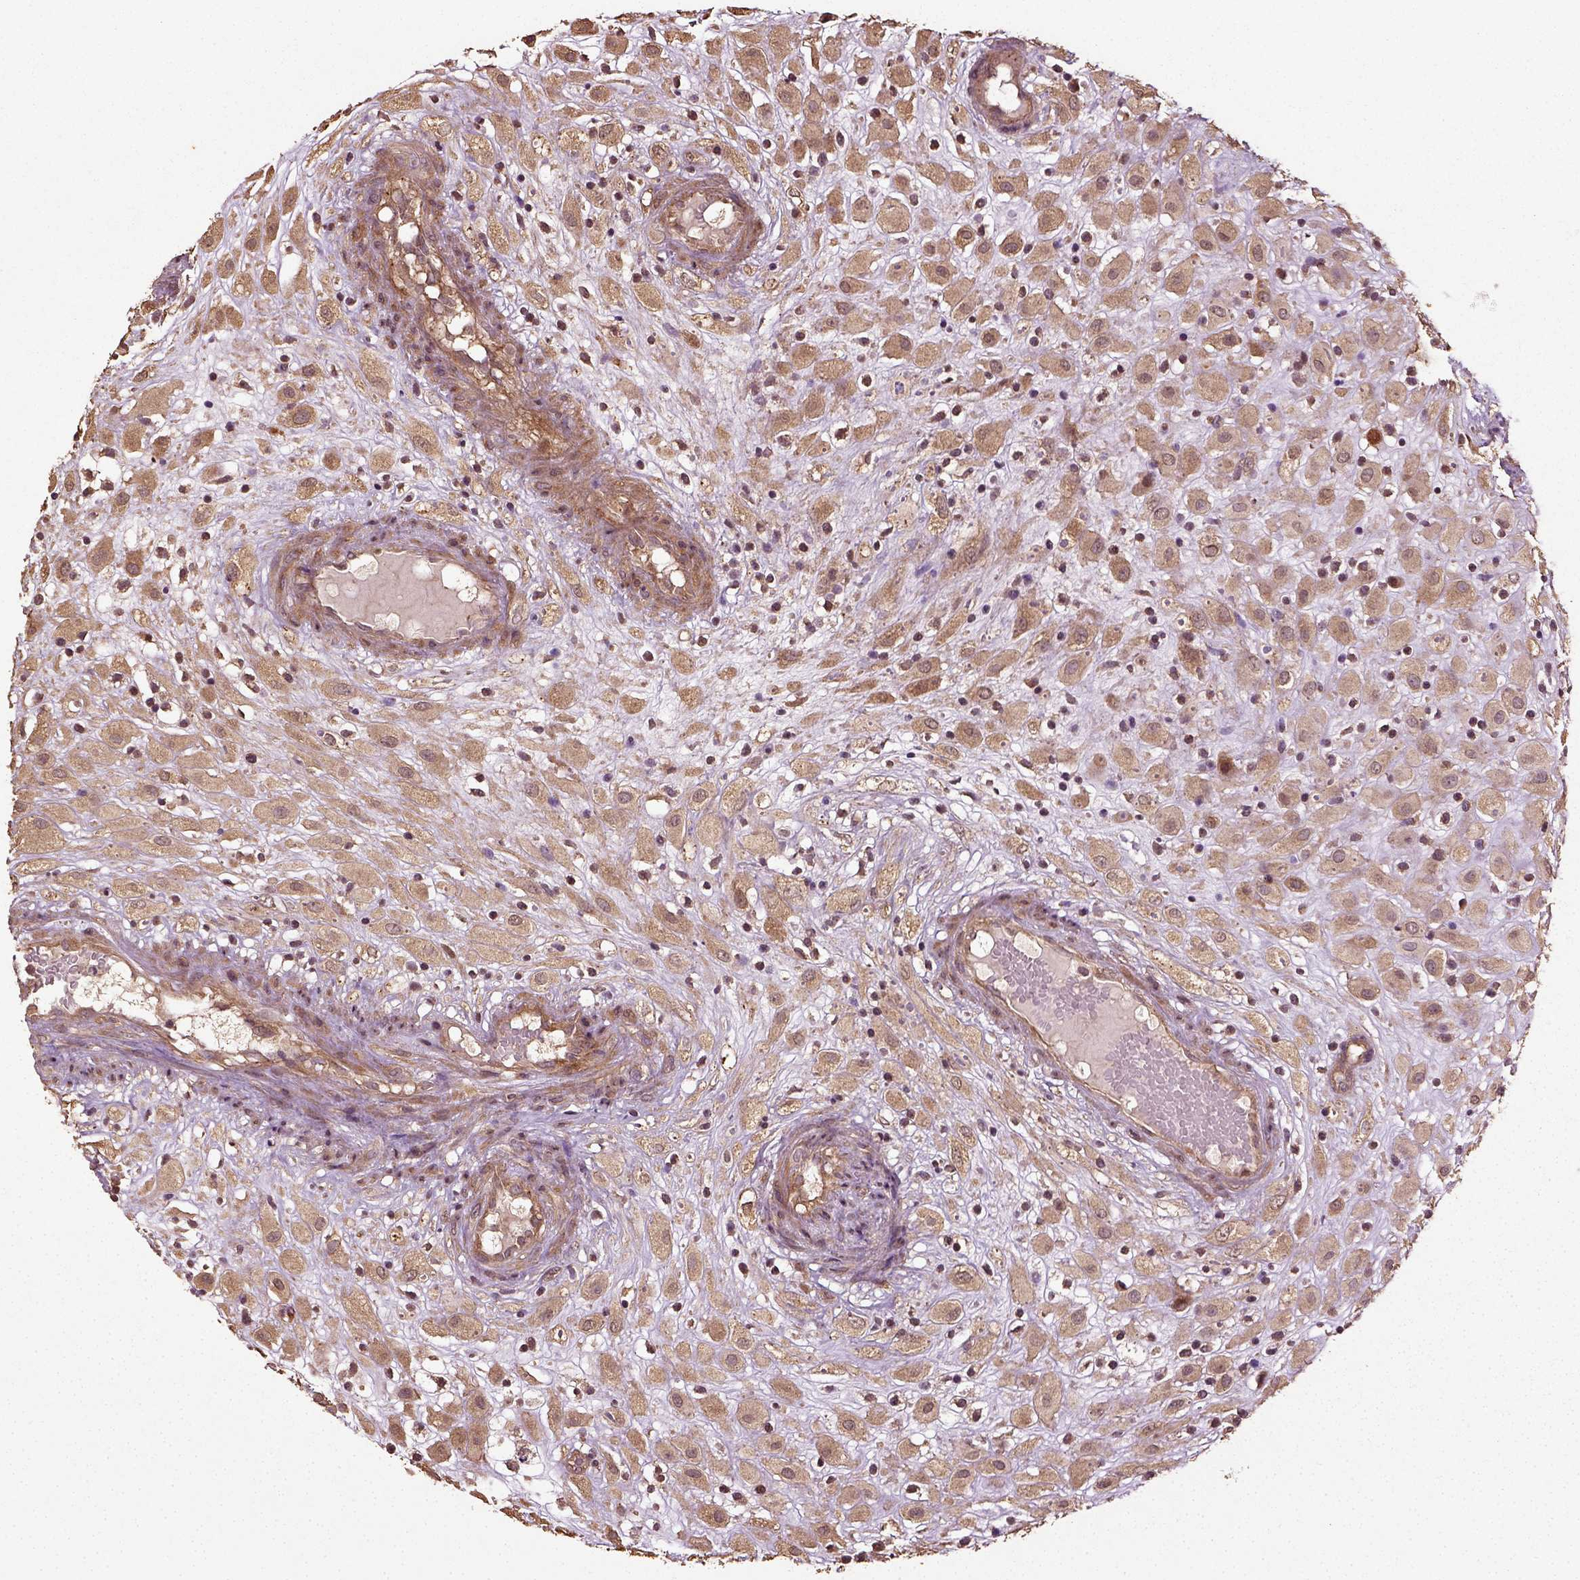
{"staining": {"intensity": "moderate", "quantity": ">75%", "location": "cytoplasmic/membranous"}, "tissue": "placenta", "cell_type": "Decidual cells", "image_type": "normal", "snomed": [{"axis": "morphology", "description": "Normal tissue, NOS"}, {"axis": "topography", "description": "Placenta"}], "caption": "Protein staining demonstrates moderate cytoplasmic/membranous staining in approximately >75% of decidual cells in normal placenta. Nuclei are stained in blue.", "gene": "ERV3", "patient": {"sex": "female", "age": 24}}